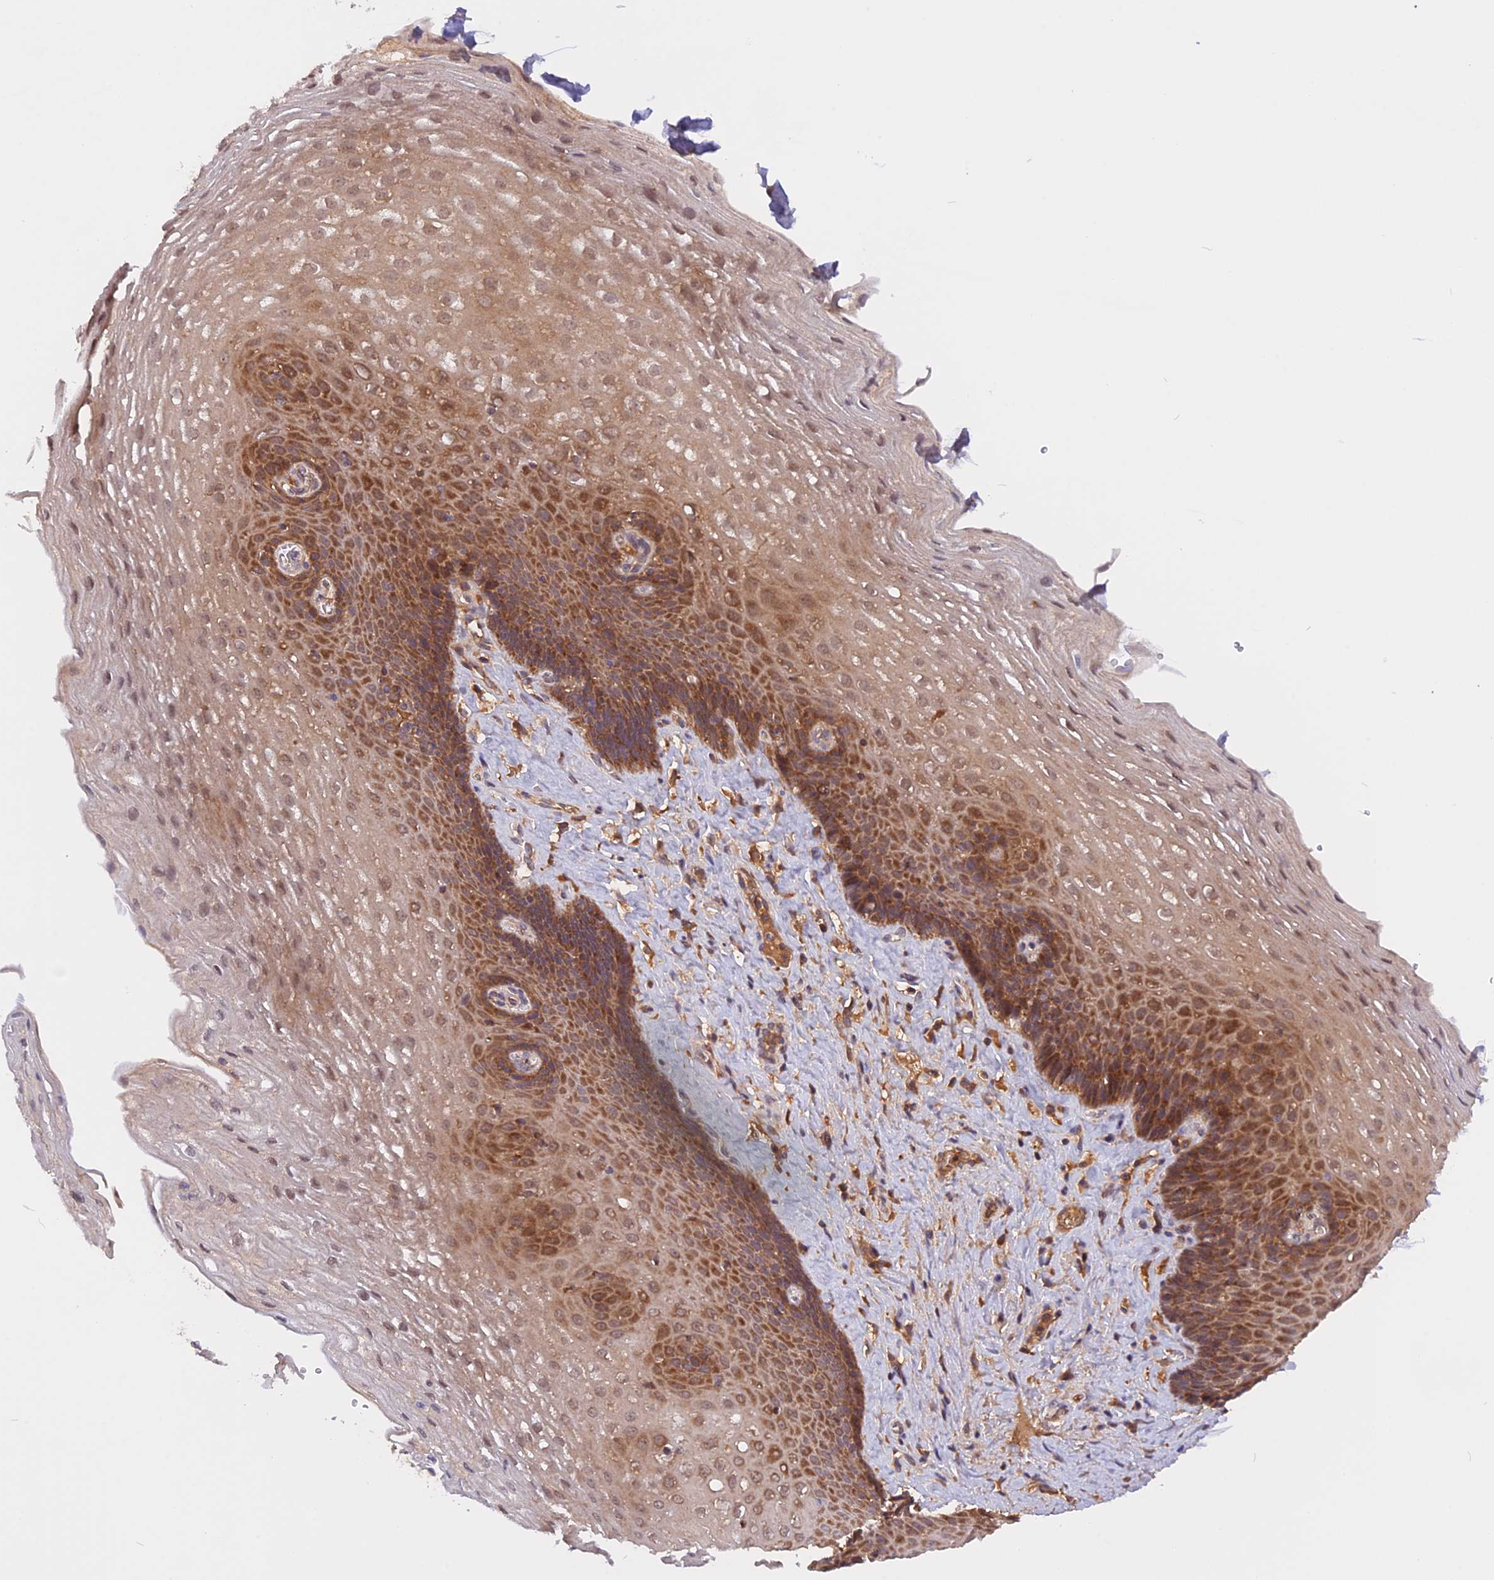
{"staining": {"intensity": "moderate", "quantity": ">75%", "location": "cytoplasmic/membranous,nuclear"}, "tissue": "esophagus", "cell_type": "Squamous epithelial cells", "image_type": "normal", "snomed": [{"axis": "morphology", "description": "Normal tissue, NOS"}, {"axis": "topography", "description": "Esophagus"}], "caption": "Protein expression analysis of normal human esophagus reveals moderate cytoplasmic/membranous,nuclear expression in approximately >75% of squamous epithelial cells. (DAB IHC with brightfield microscopy, high magnification).", "gene": "MARK4", "patient": {"sex": "female", "age": 66}}